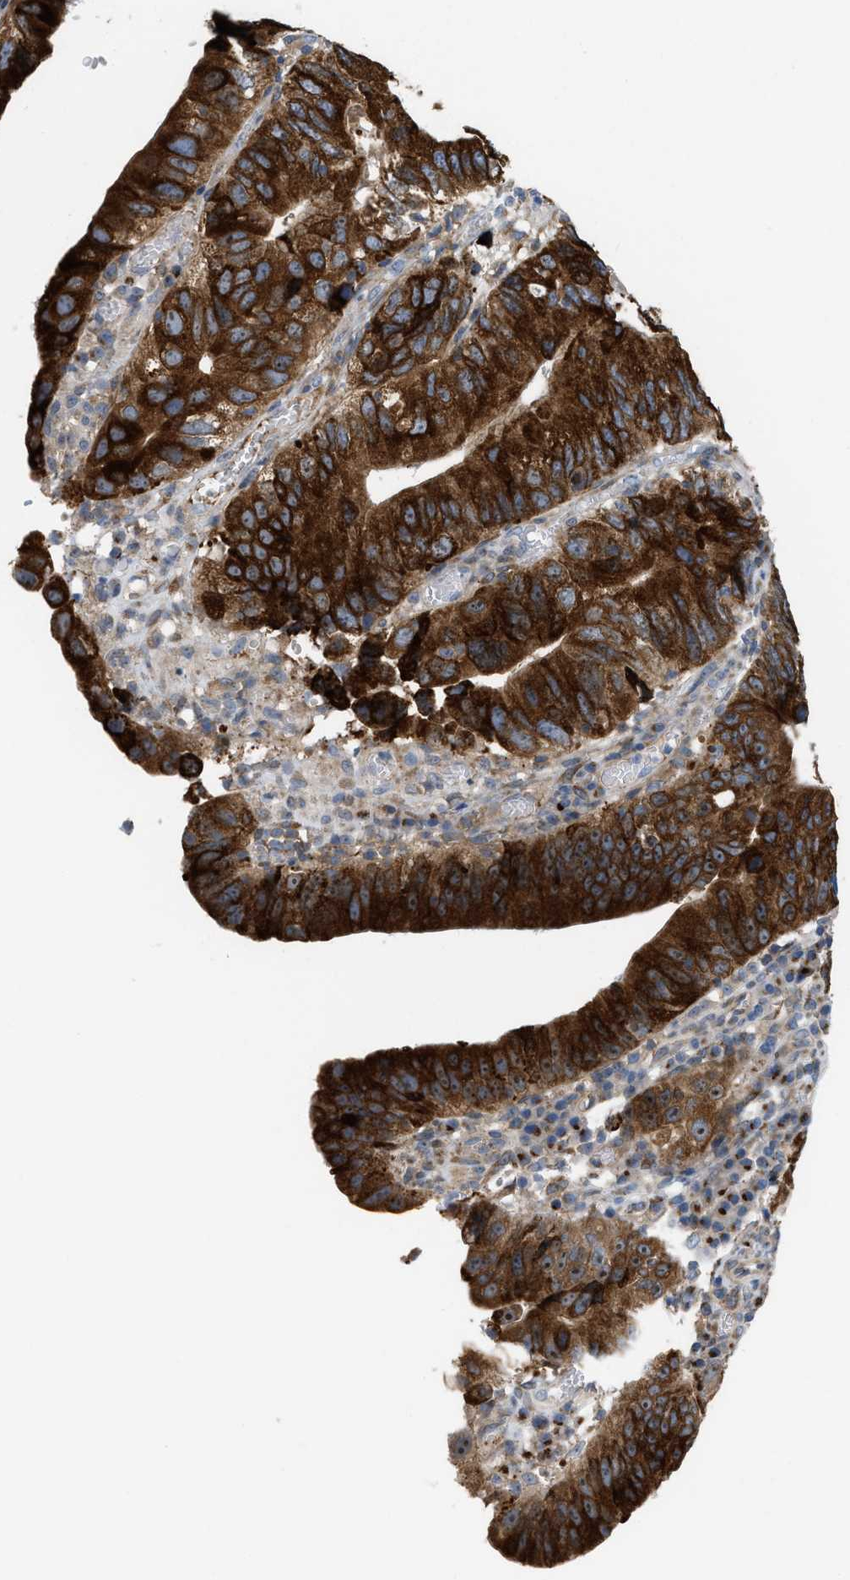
{"staining": {"intensity": "strong", "quantity": ">75%", "location": "cytoplasmic/membranous"}, "tissue": "stomach cancer", "cell_type": "Tumor cells", "image_type": "cancer", "snomed": [{"axis": "morphology", "description": "Adenocarcinoma, NOS"}, {"axis": "topography", "description": "Stomach"}], "caption": "Tumor cells reveal high levels of strong cytoplasmic/membranous positivity in about >75% of cells in stomach cancer (adenocarcinoma).", "gene": "DIPK1A", "patient": {"sex": "male", "age": 59}}